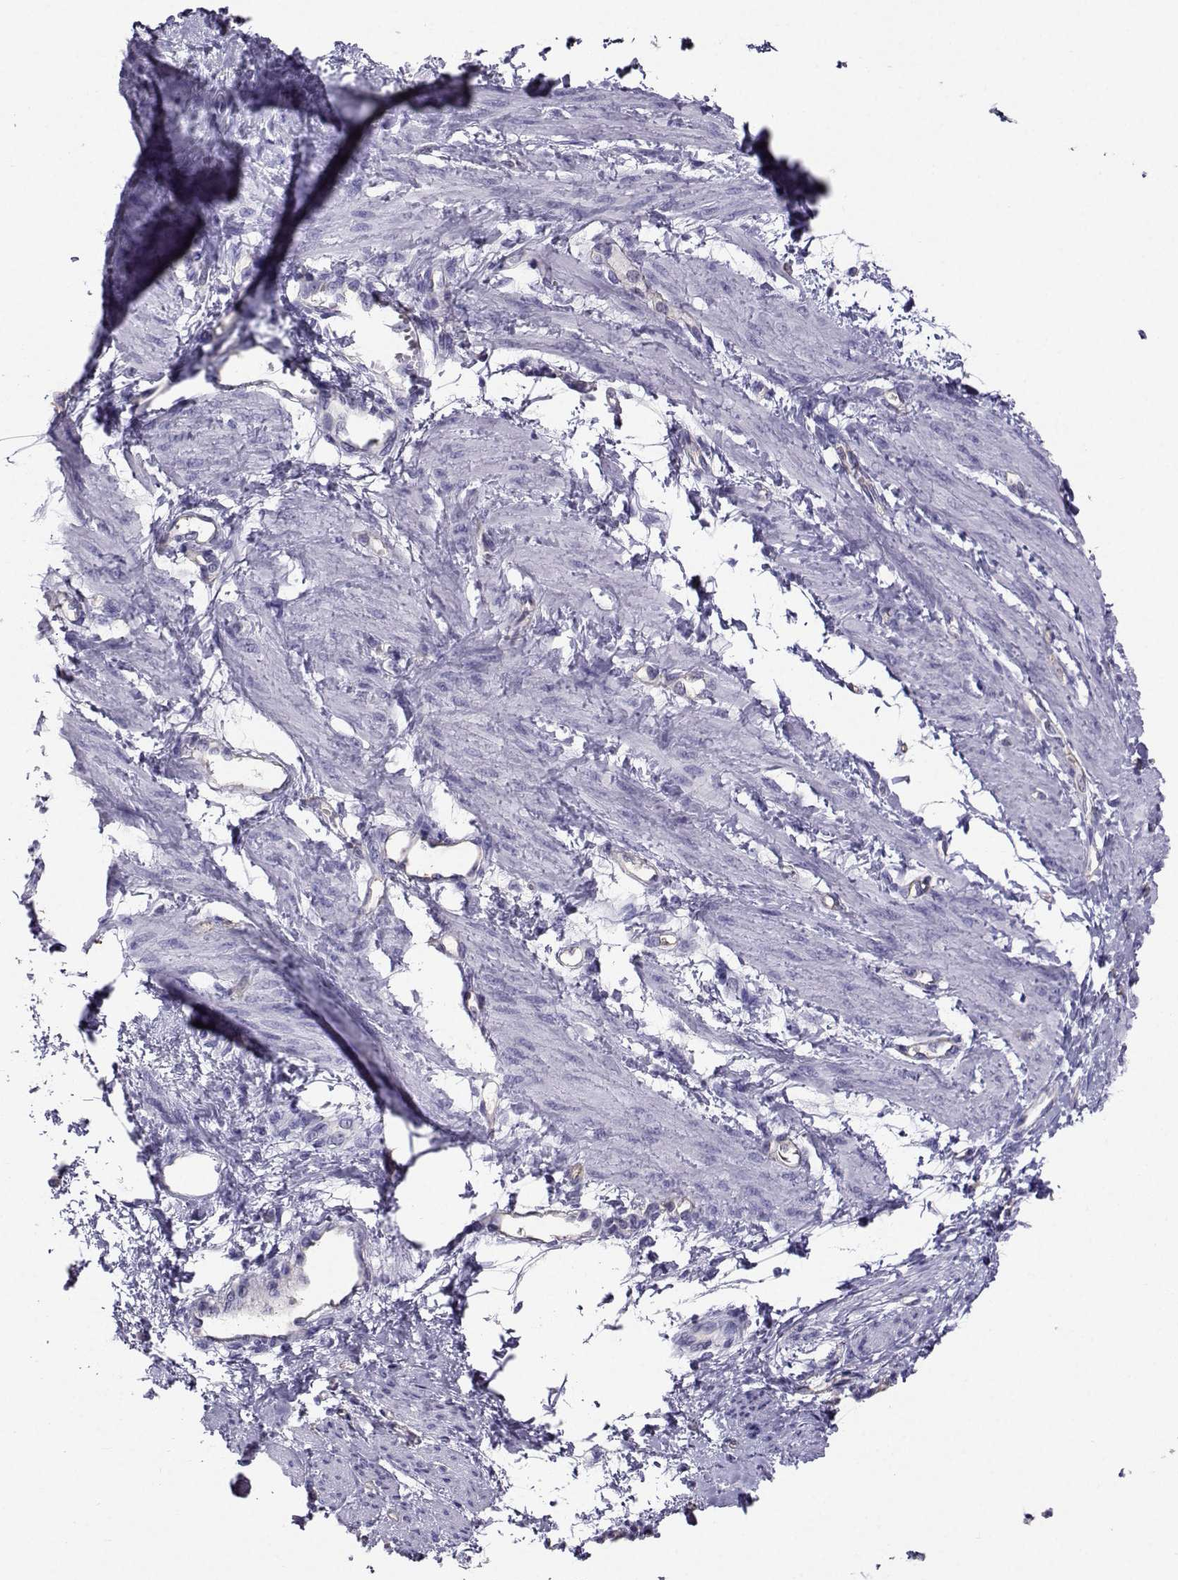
{"staining": {"intensity": "negative", "quantity": "none", "location": "none"}, "tissue": "smooth muscle", "cell_type": "Smooth muscle cells", "image_type": "normal", "snomed": [{"axis": "morphology", "description": "Normal tissue, NOS"}, {"axis": "topography", "description": "Smooth muscle"}, {"axis": "topography", "description": "Uterus"}], "caption": "Immunohistochemistry image of normal human smooth muscle stained for a protein (brown), which shows no expression in smooth muscle cells. (IHC, brightfield microscopy, high magnification).", "gene": "CLUL1", "patient": {"sex": "female", "age": 39}}